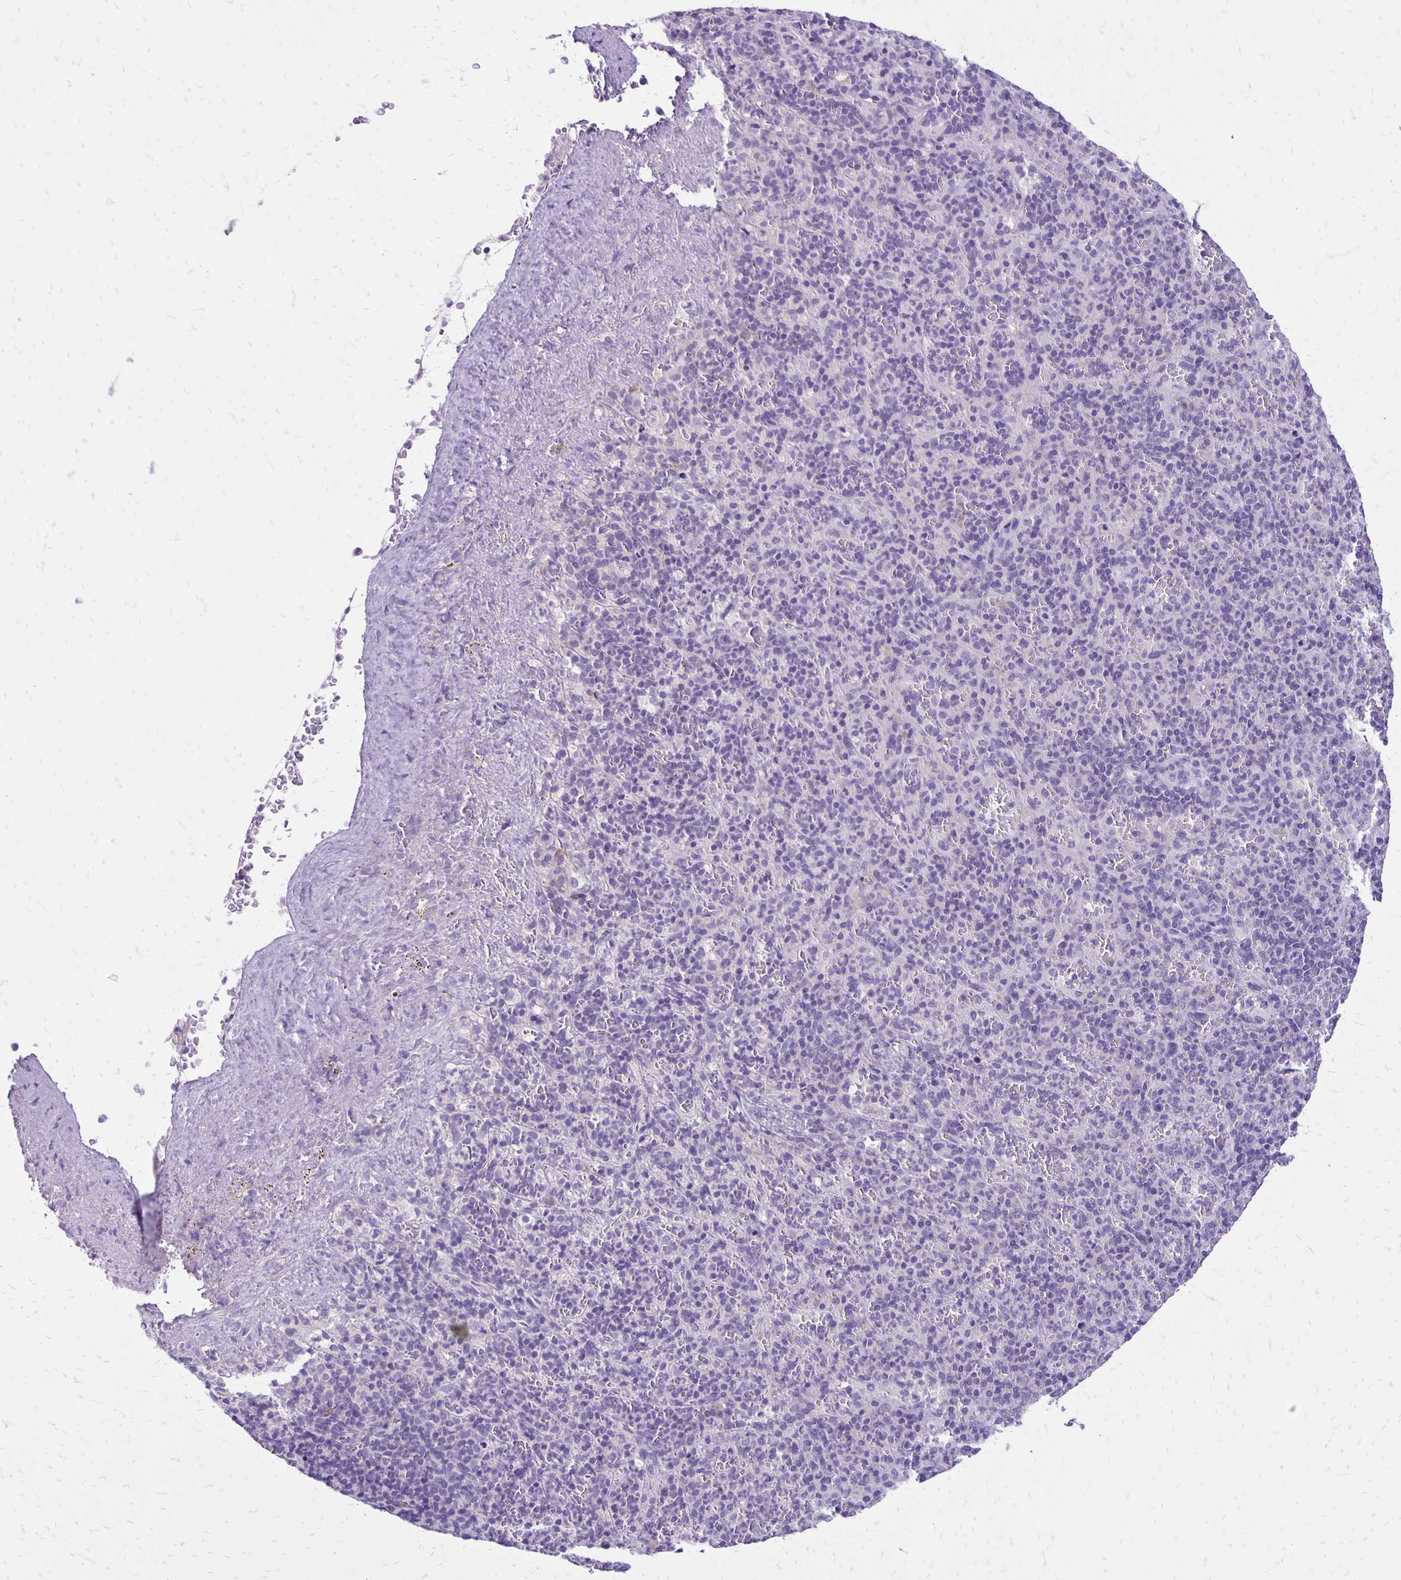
{"staining": {"intensity": "negative", "quantity": "none", "location": "none"}, "tissue": "spleen", "cell_type": "Cells in red pulp", "image_type": "normal", "snomed": [{"axis": "morphology", "description": "Normal tissue, NOS"}, {"axis": "topography", "description": "Spleen"}], "caption": "Immunohistochemistry of unremarkable spleen demonstrates no expression in cells in red pulp. The staining is performed using DAB brown chromogen with nuclei counter-stained in using hematoxylin.", "gene": "ANKRD45", "patient": {"sex": "female", "age": 74}}